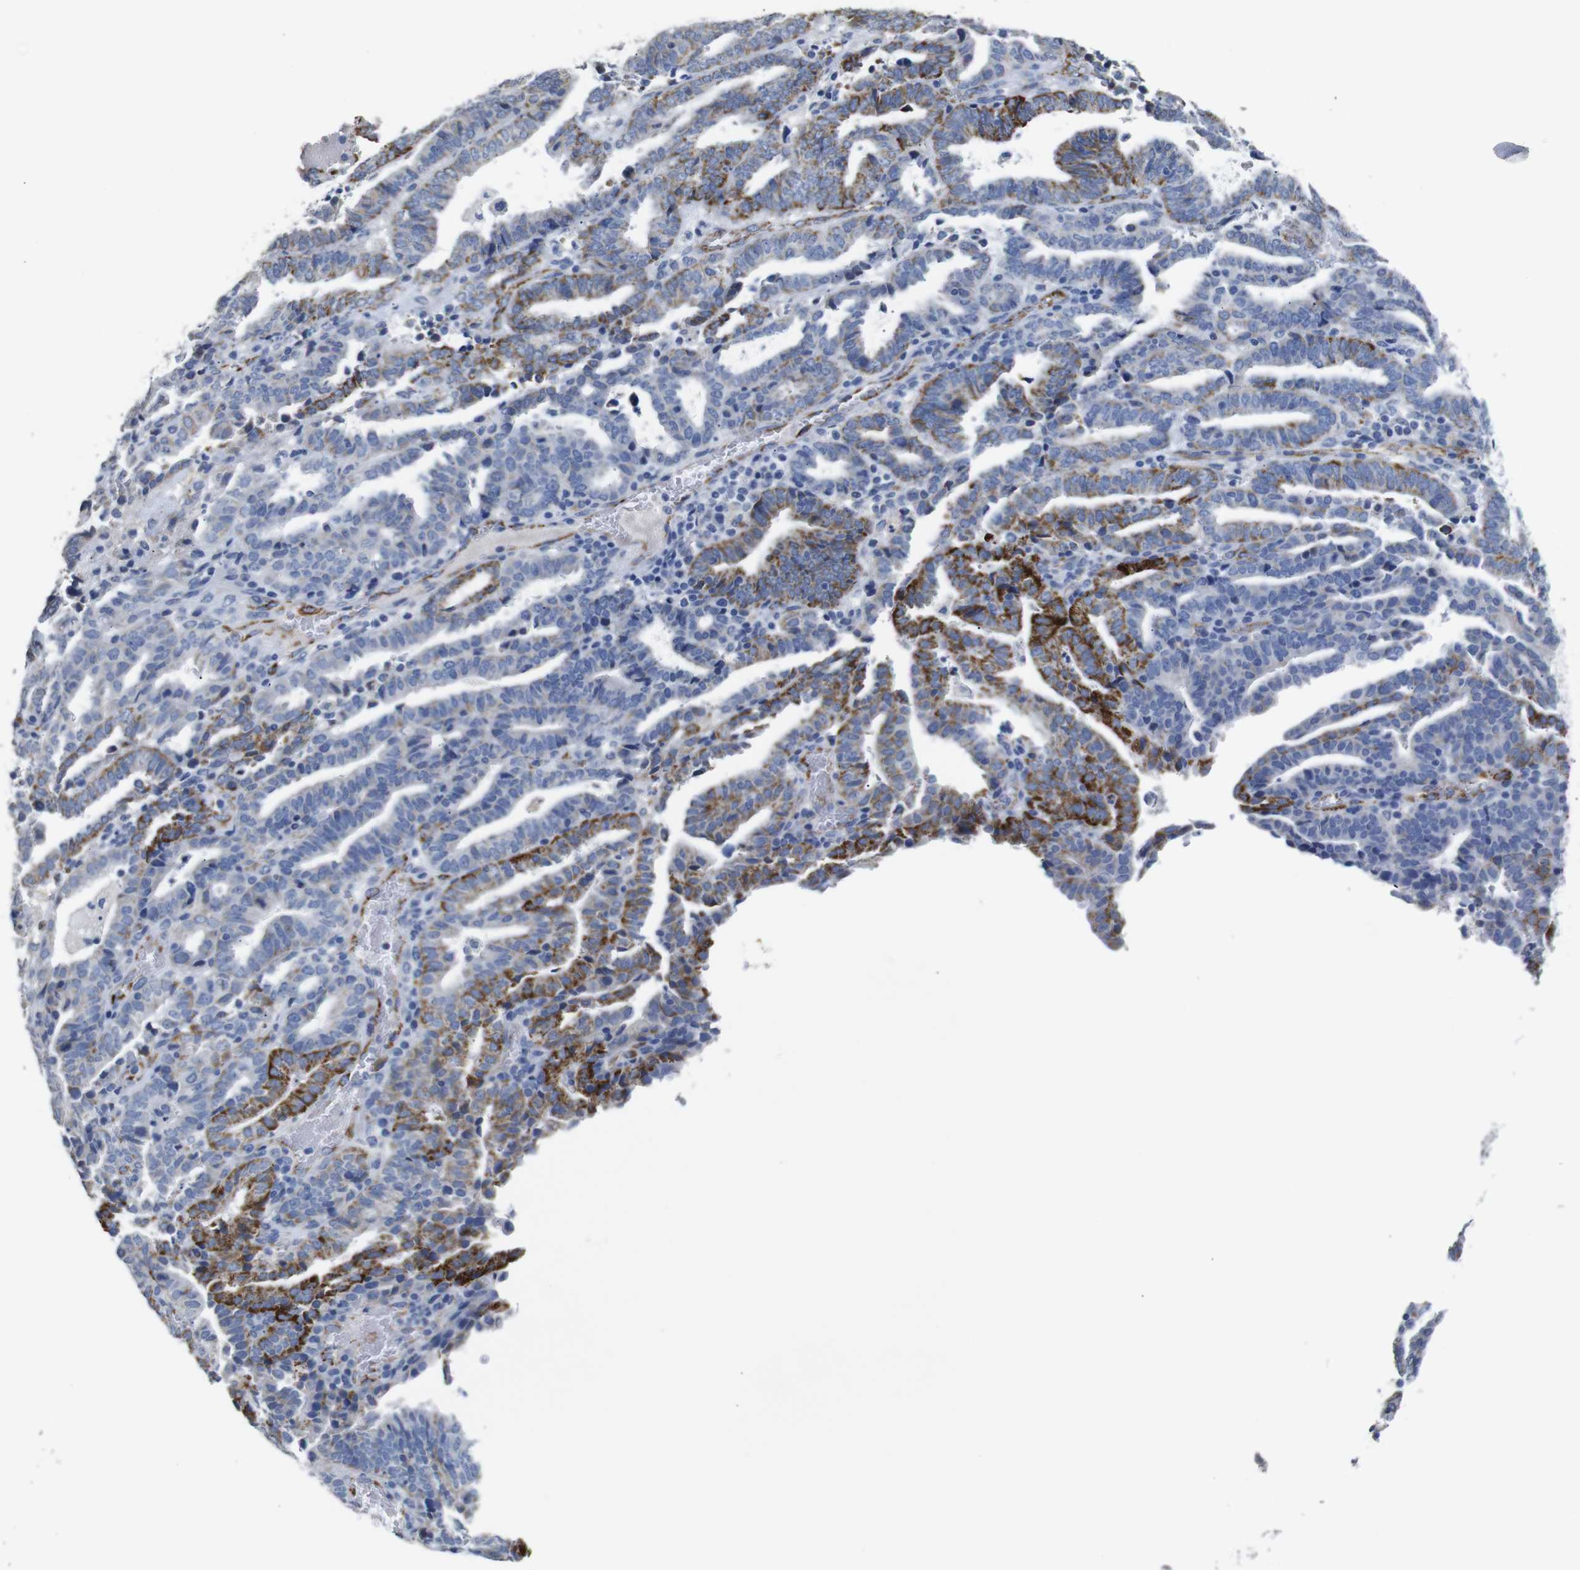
{"staining": {"intensity": "strong", "quantity": "<25%", "location": "cytoplasmic/membranous"}, "tissue": "endometrial cancer", "cell_type": "Tumor cells", "image_type": "cancer", "snomed": [{"axis": "morphology", "description": "Adenocarcinoma, NOS"}, {"axis": "topography", "description": "Uterus"}], "caption": "A brown stain labels strong cytoplasmic/membranous staining of a protein in endometrial cancer tumor cells. The staining was performed using DAB (3,3'-diaminobenzidine) to visualize the protein expression in brown, while the nuclei were stained in blue with hematoxylin (Magnification: 20x).", "gene": "MAOA", "patient": {"sex": "female", "age": 83}}